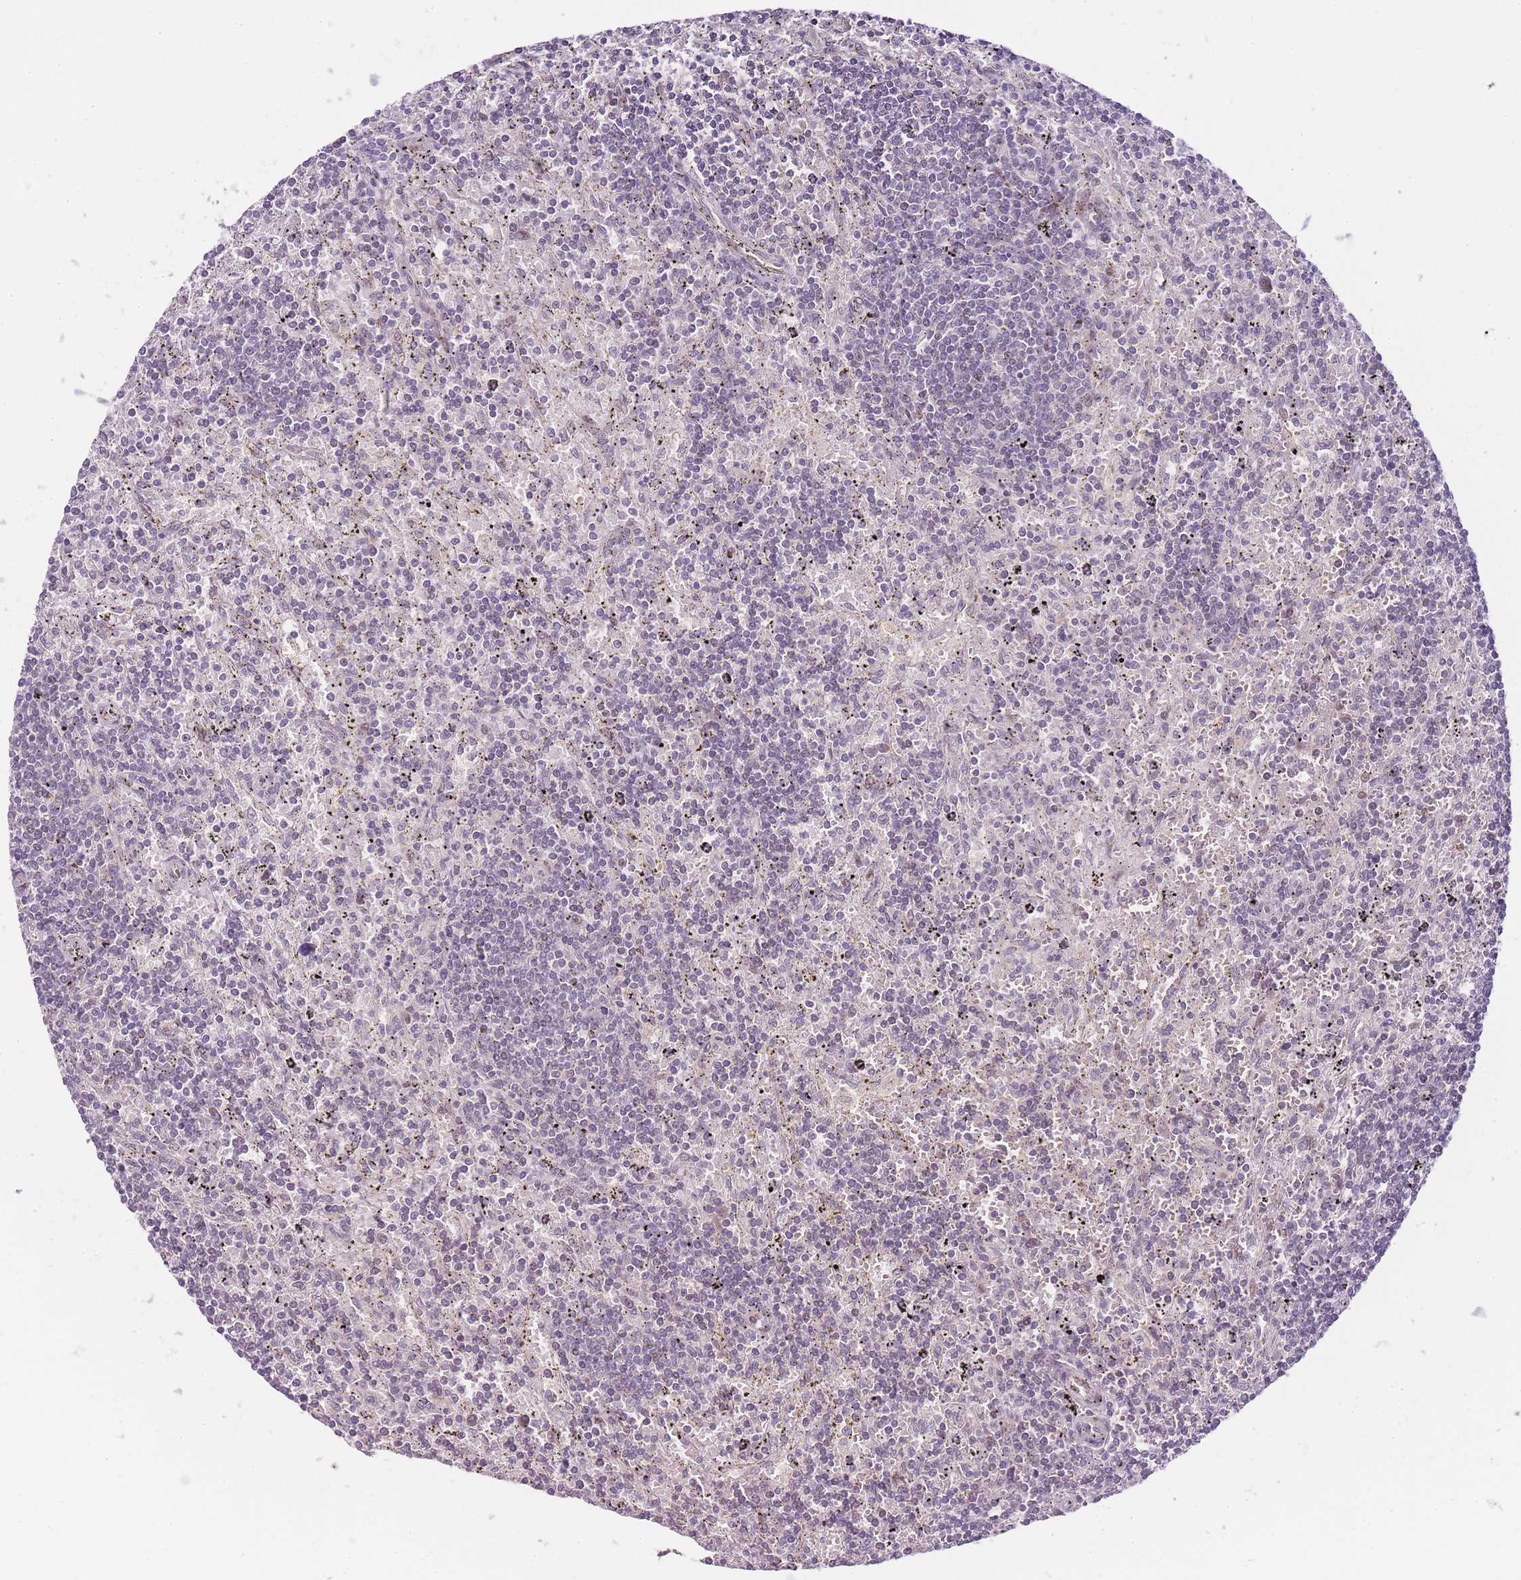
{"staining": {"intensity": "negative", "quantity": "none", "location": "none"}, "tissue": "lymphoma", "cell_type": "Tumor cells", "image_type": "cancer", "snomed": [{"axis": "morphology", "description": "Malignant lymphoma, non-Hodgkin's type, Low grade"}, {"axis": "topography", "description": "Spleen"}], "caption": "High power microscopy histopathology image of an IHC image of low-grade malignant lymphoma, non-Hodgkin's type, revealing no significant staining in tumor cells. Brightfield microscopy of IHC stained with DAB (3,3'-diaminobenzidine) (brown) and hematoxylin (blue), captured at high magnification.", "gene": "OGG1", "patient": {"sex": "male", "age": 76}}